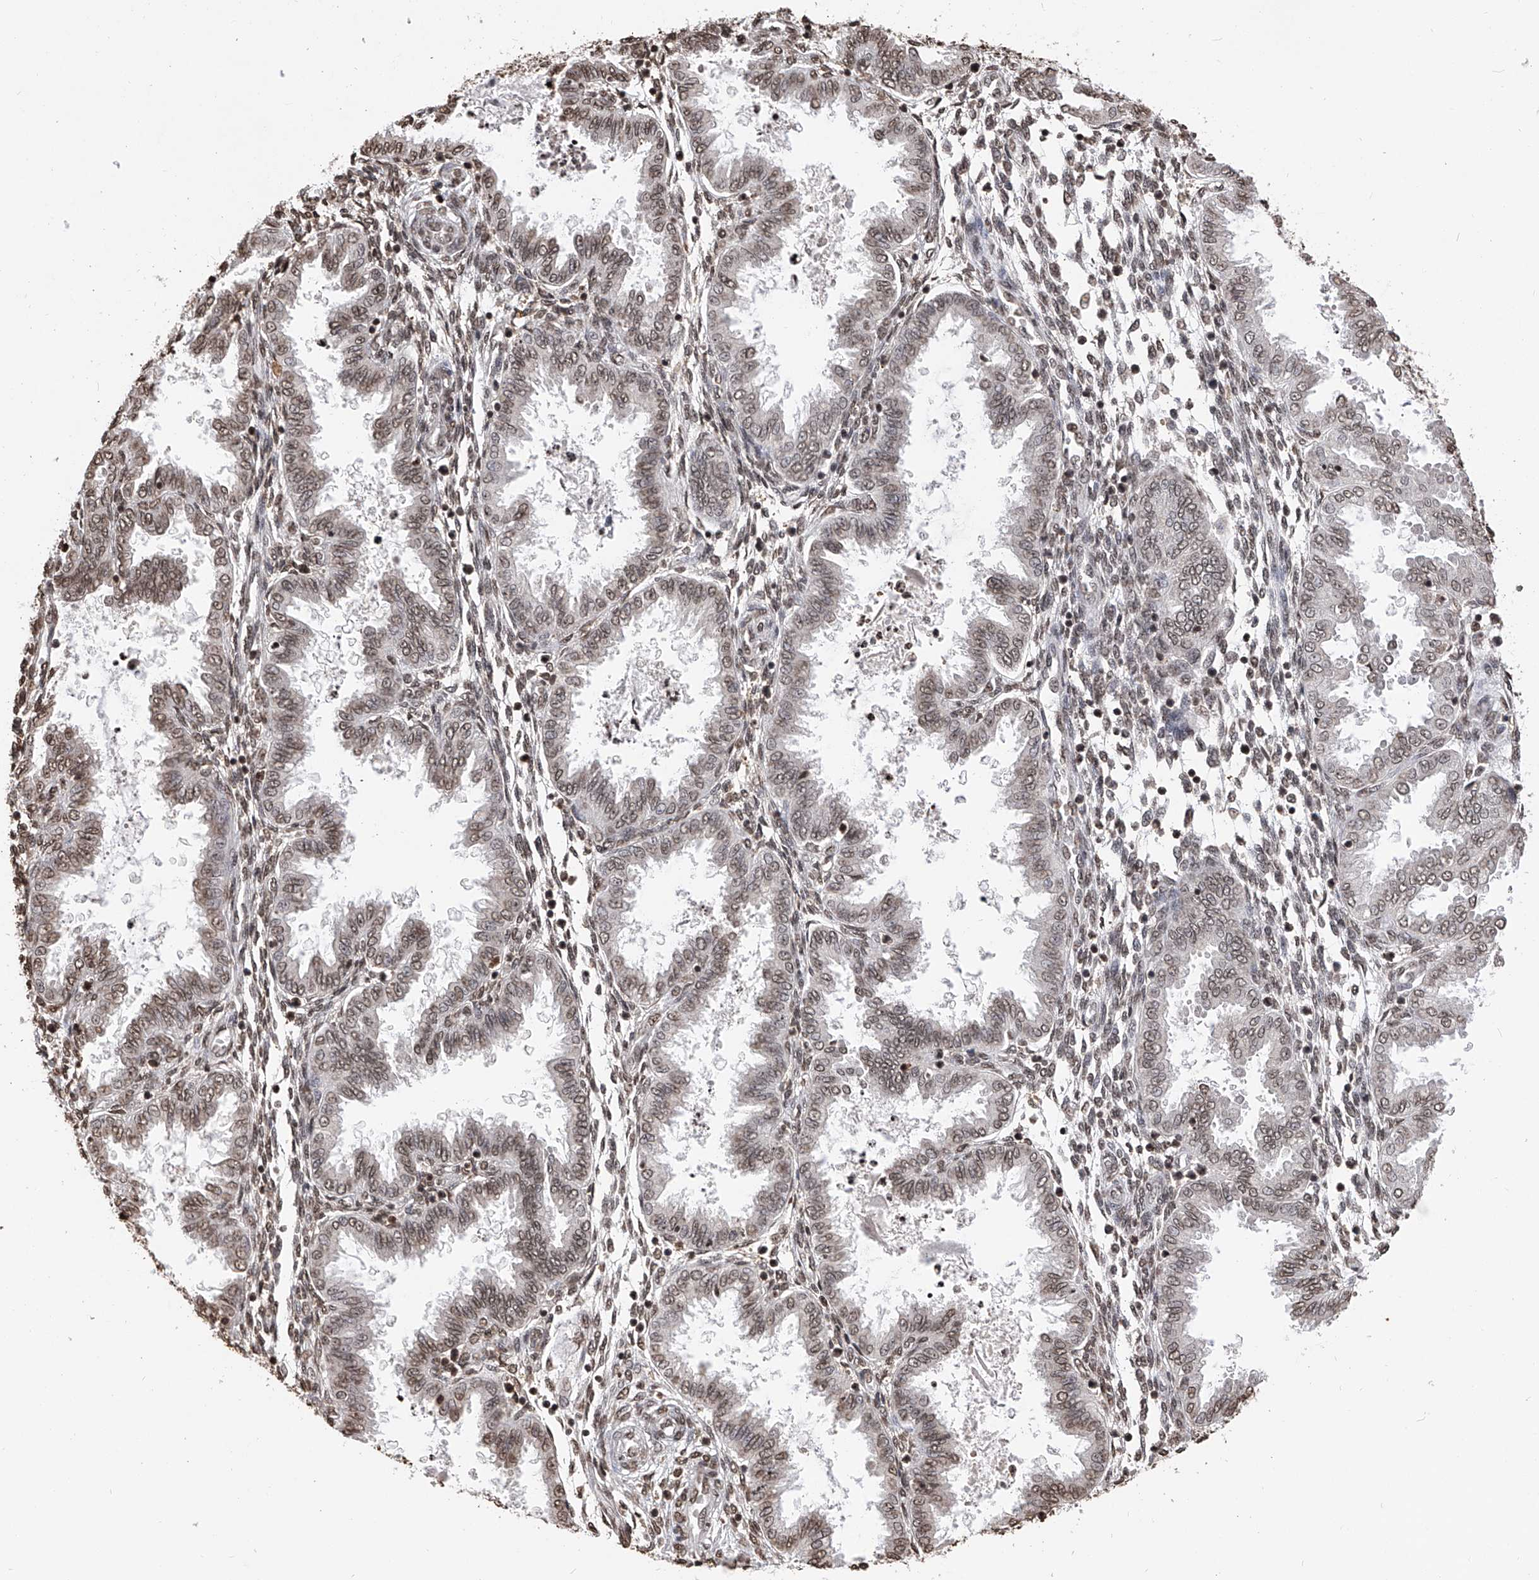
{"staining": {"intensity": "weak", "quantity": "25%-75%", "location": "nuclear"}, "tissue": "endometrium", "cell_type": "Cells in endometrial stroma", "image_type": "normal", "snomed": [{"axis": "morphology", "description": "Normal tissue, NOS"}, {"axis": "topography", "description": "Endometrium"}], "caption": "About 25%-75% of cells in endometrial stroma in unremarkable human endometrium display weak nuclear protein staining as visualized by brown immunohistochemical staining.", "gene": "CFAP410", "patient": {"sex": "female", "age": 33}}